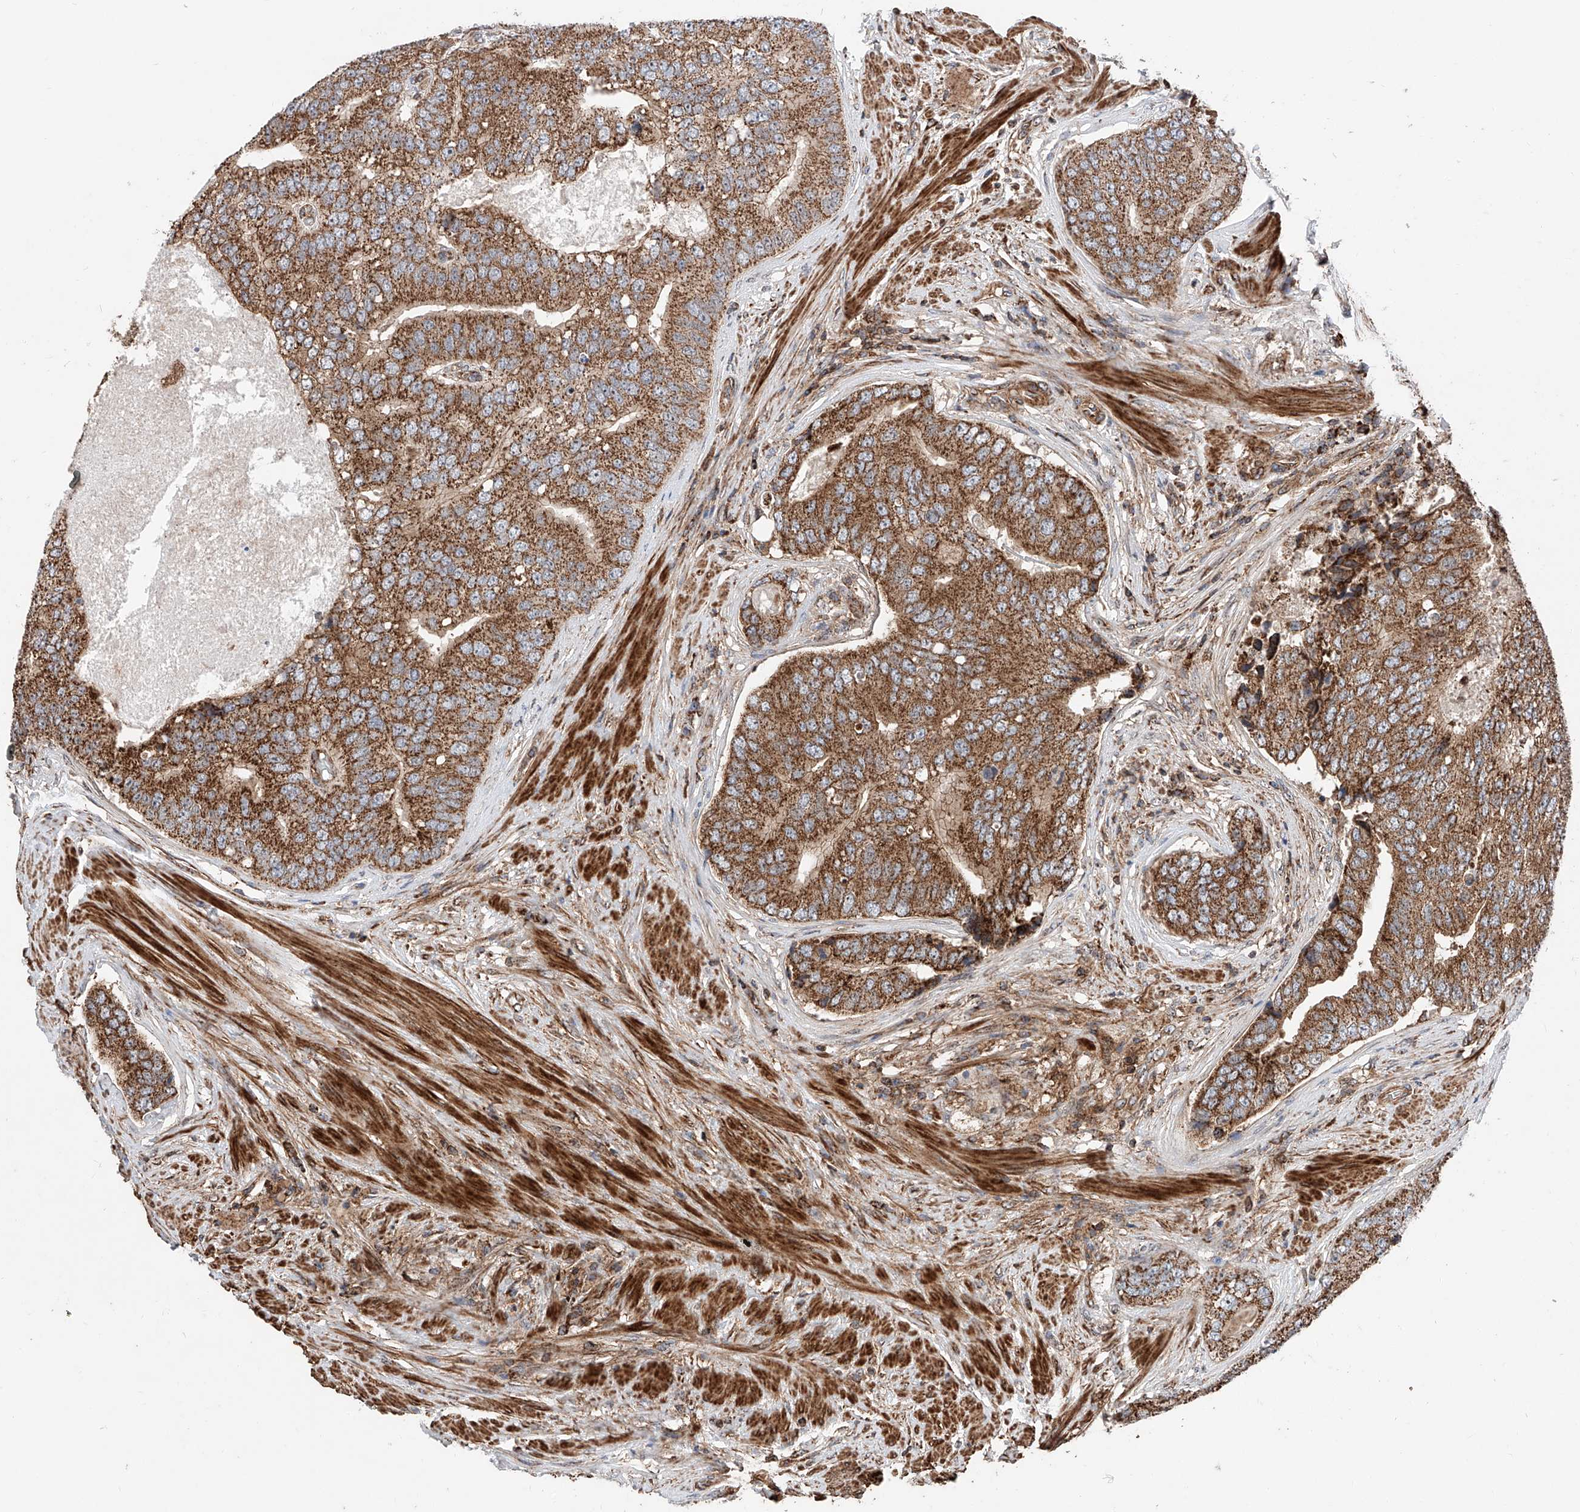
{"staining": {"intensity": "strong", "quantity": ">75%", "location": "cytoplasmic/membranous"}, "tissue": "prostate cancer", "cell_type": "Tumor cells", "image_type": "cancer", "snomed": [{"axis": "morphology", "description": "Adenocarcinoma, High grade"}, {"axis": "topography", "description": "Prostate"}], "caption": "This photomicrograph exhibits immunohistochemistry (IHC) staining of prostate cancer (high-grade adenocarcinoma), with high strong cytoplasmic/membranous positivity in about >75% of tumor cells.", "gene": "PISD", "patient": {"sex": "male", "age": 70}}